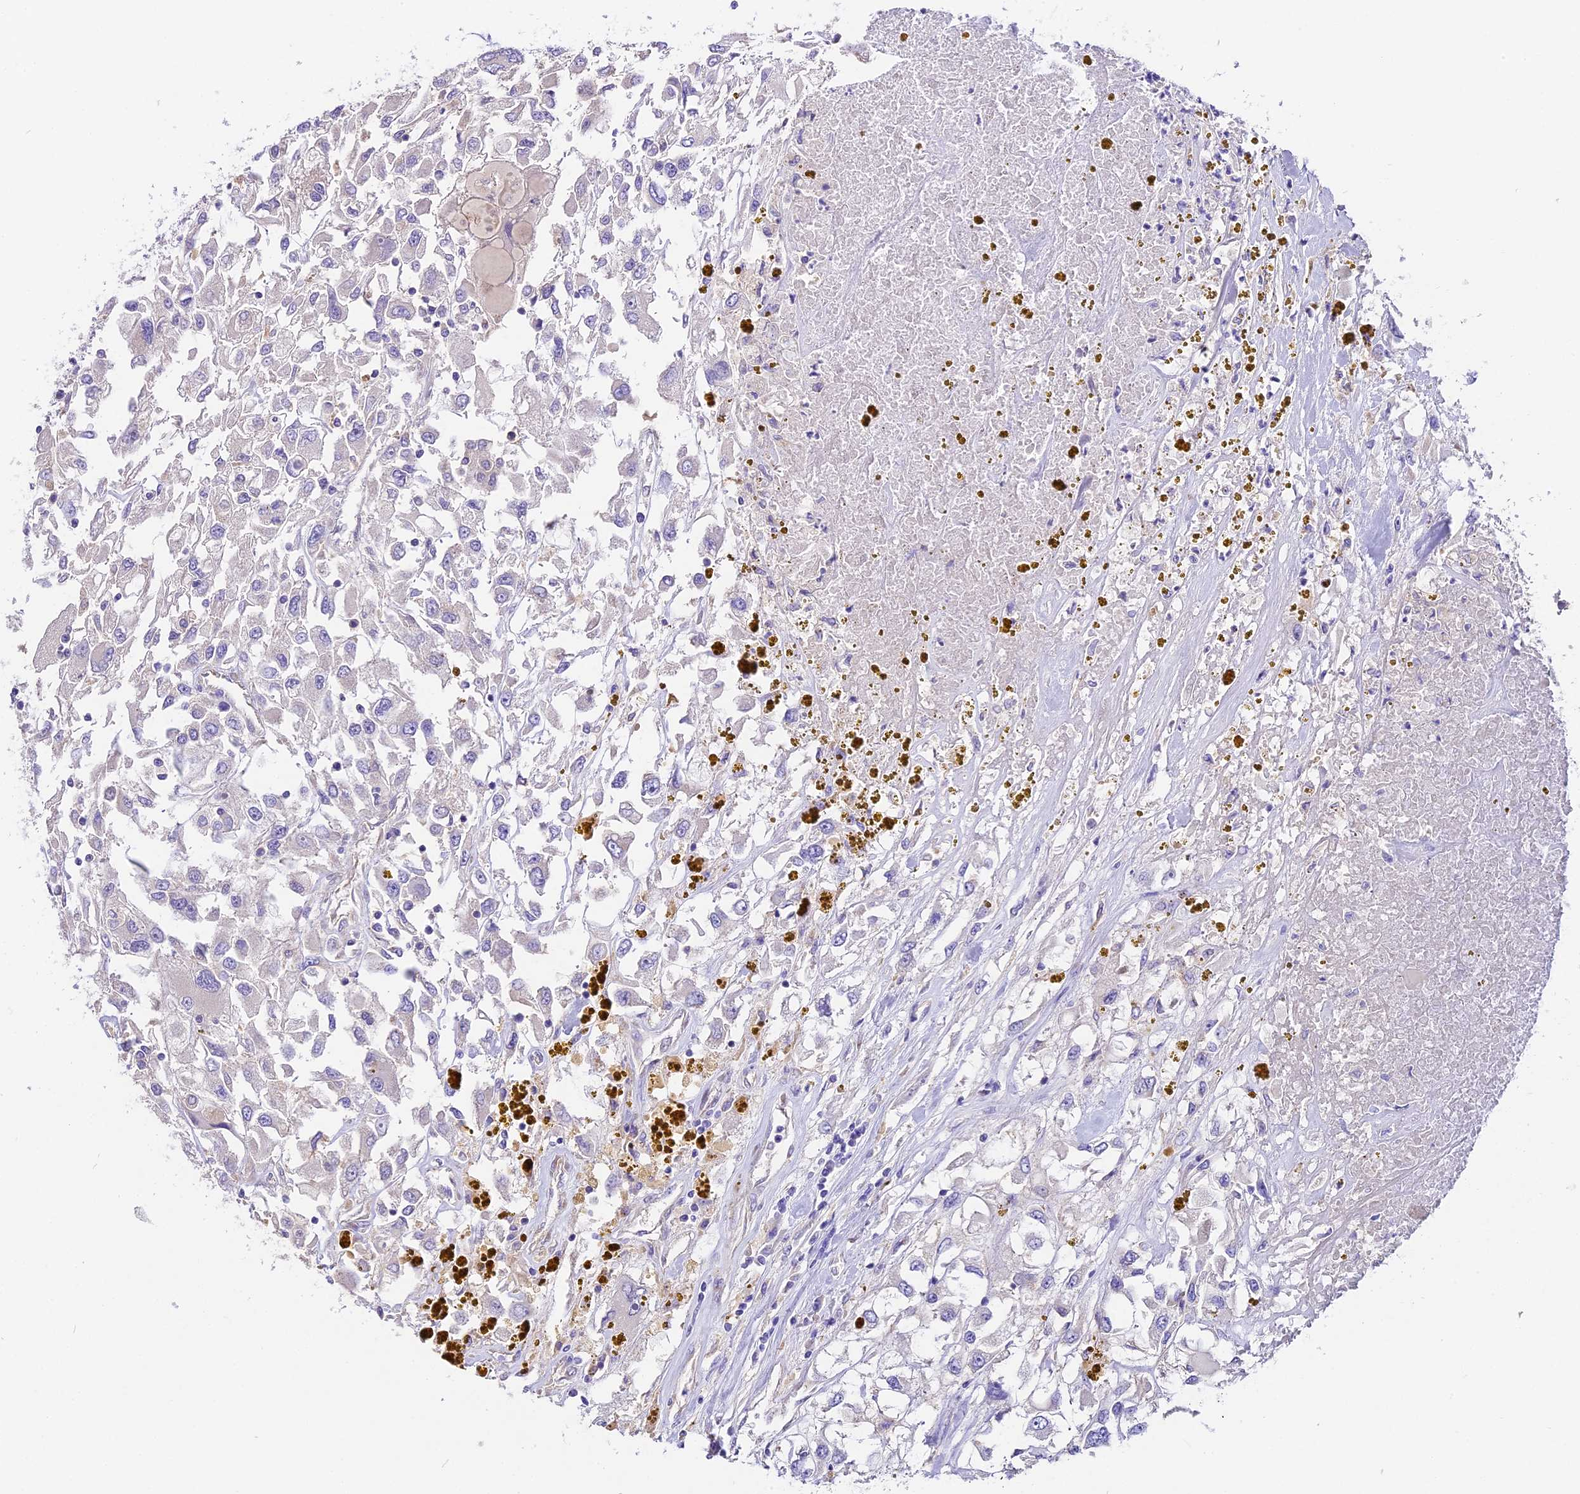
{"staining": {"intensity": "negative", "quantity": "none", "location": "none"}, "tissue": "renal cancer", "cell_type": "Tumor cells", "image_type": "cancer", "snomed": [{"axis": "morphology", "description": "Adenocarcinoma, NOS"}, {"axis": "topography", "description": "Kidney"}], "caption": "Renal adenocarcinoma stained for a protein using immunohistochemistry reveals no staining tumor cells.", "gene": "PEMT", "patient": {"sex": "female", "age": 52}}